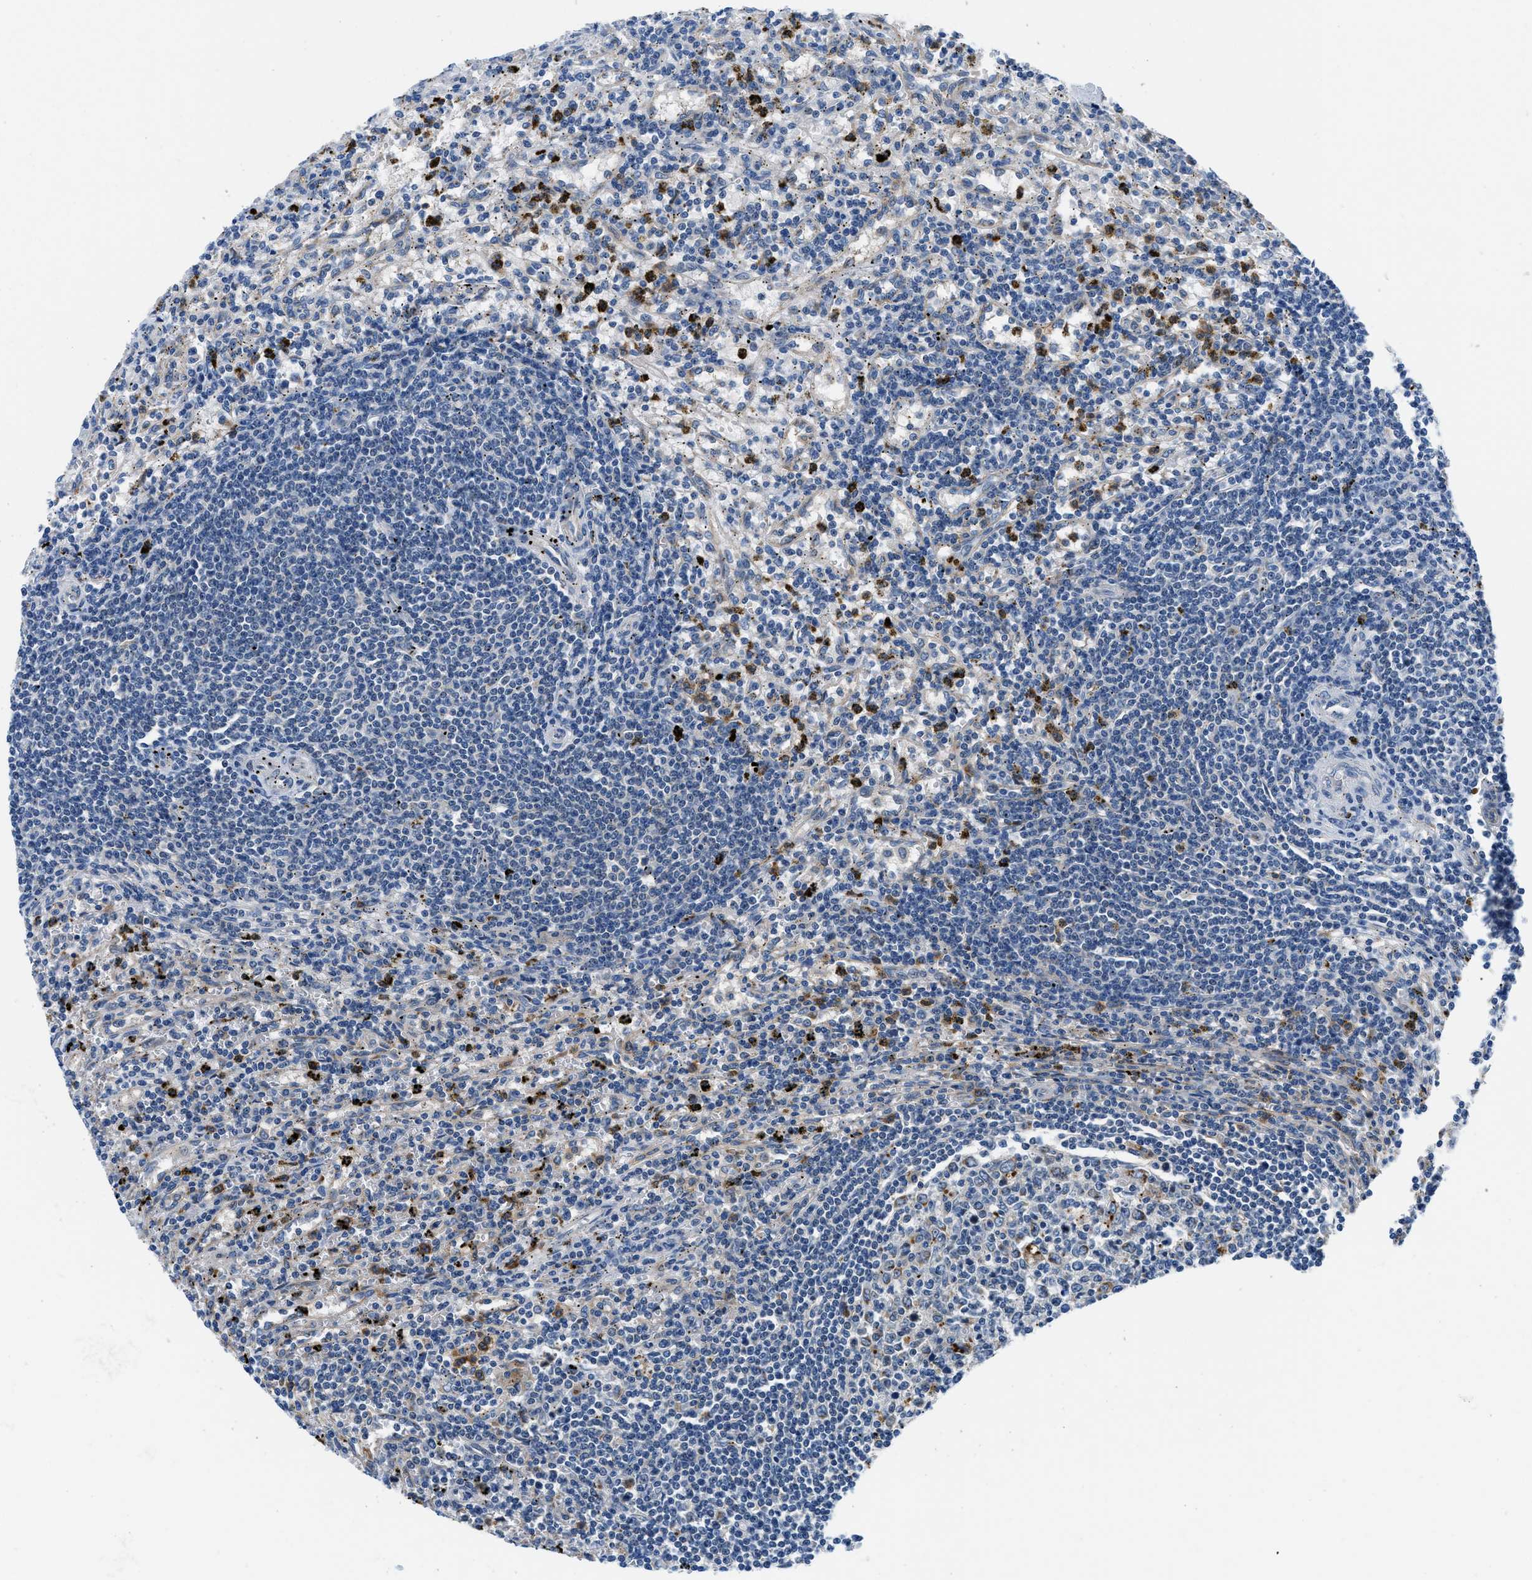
{"staining": {"intensity": "negative", "quantity": "none", "location": "none"}, "tissue": "lymphoma", "cell_type": "Tumor cells", "image_type": "cancer", "snomed": [{"axis": "morphology", "description": "Malignant lymphoma, non-Hodgkin's type, Low grade"}, {"axis": "topography", "description": "Spleen"}], "caption": "Lymphoma was stained to show a protein in brown. There is no significant staining in tumor cells. Nuclei are stained in blue.", "gene": "ADGRE3", "patient": {"sex": "male", "age": 76}}